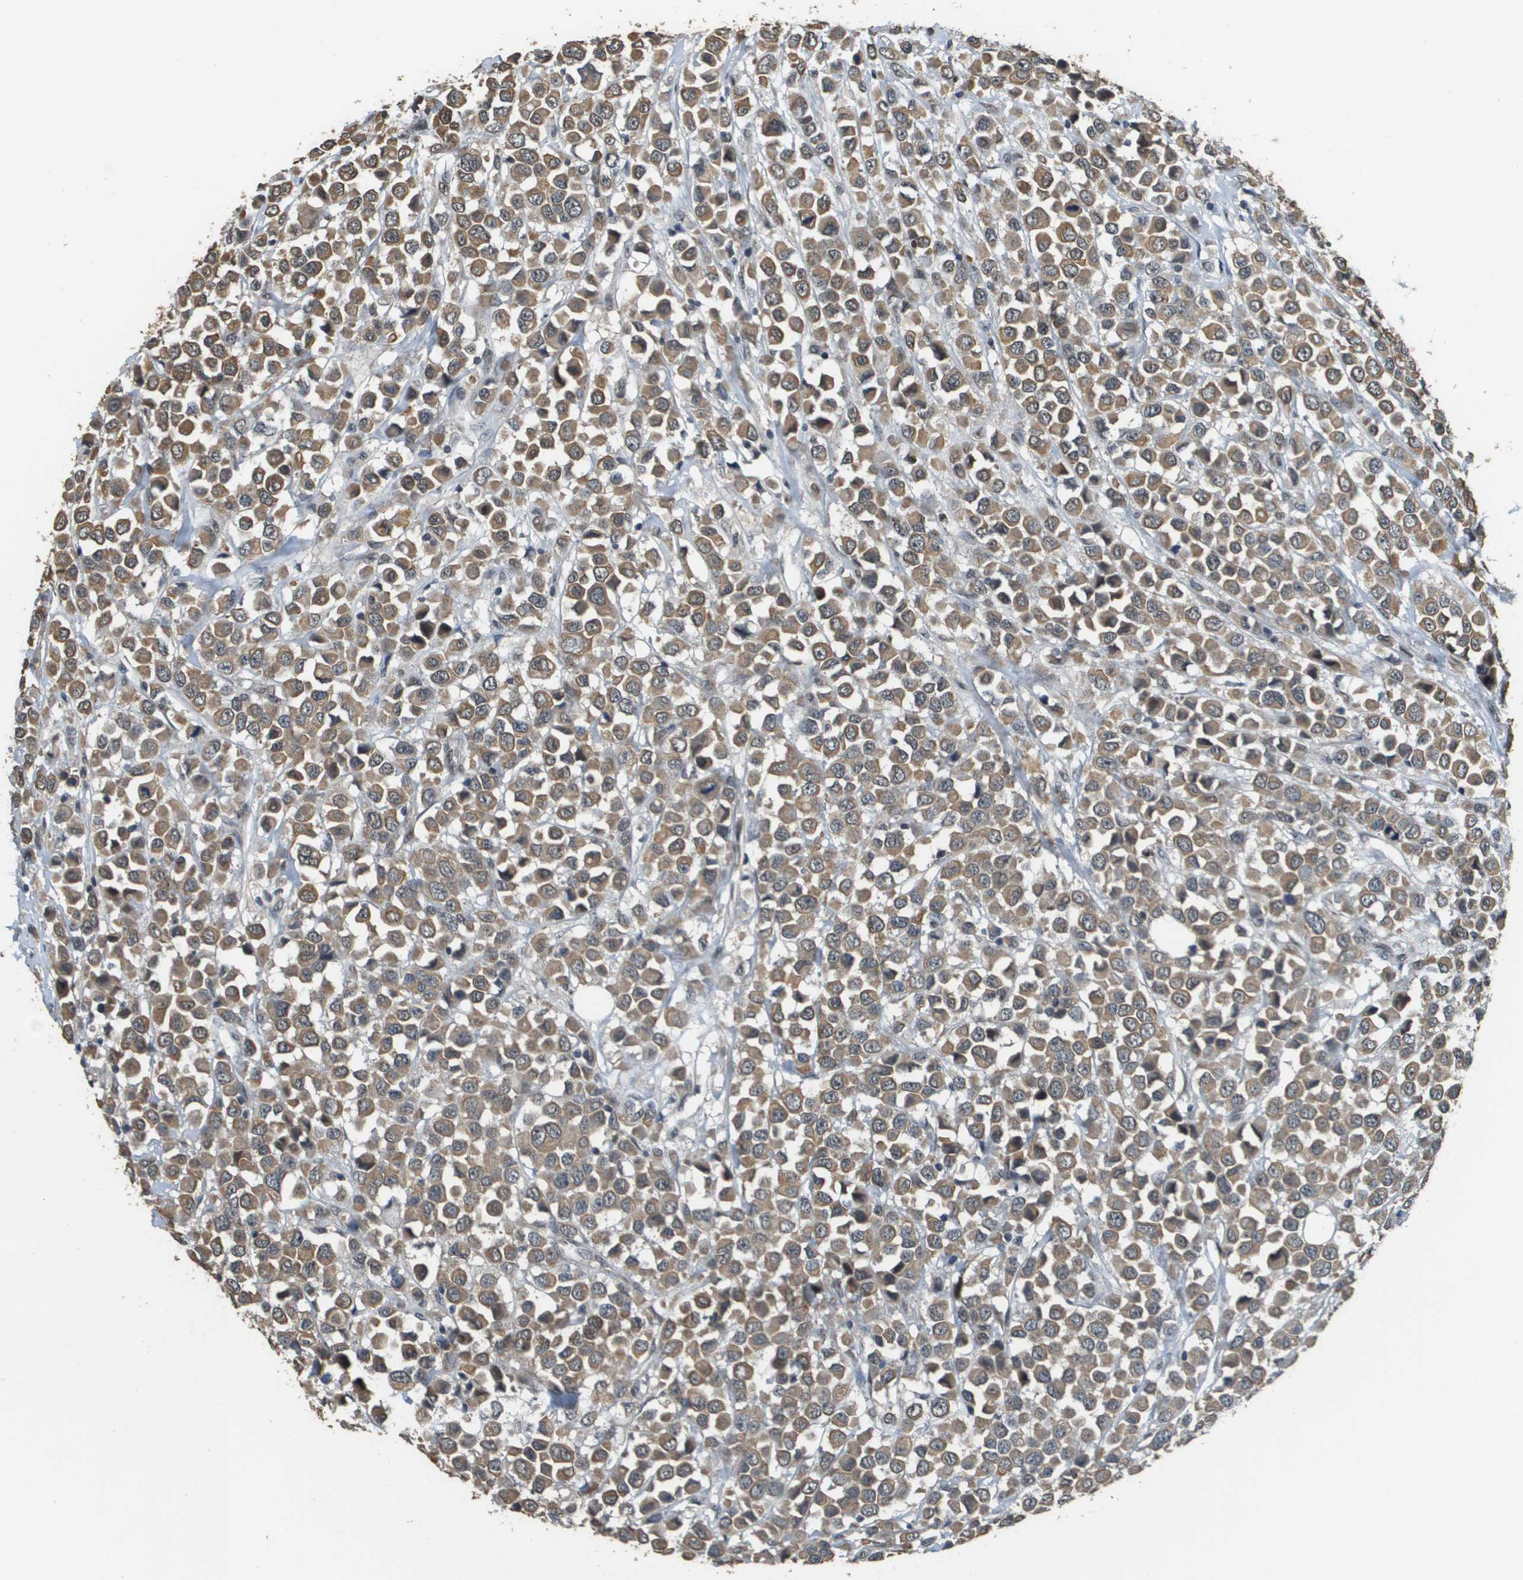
{"staining": {"intensity": "moderate", "quantity": ">75%", "location": "cytoplasmic/membranous"}, "tissue": "breast cancer", "cell_type": "Tumor cells", "image_type": "cancer", "snomed": [{"axis": "morphology", "description": "Duct carcinoma"}, {"axis": "topography", "description": "Breast"}], "caption": "Immunohistochemistry (DAB (3,3'-diaminobenzidine)) staining of breast cancer (intraductal carcinoma) exhibits moderate cytoplasmic/membranous protein staining in about >75% of tumor cells. (DAB (3,3'-diaminobenzidine) = brown stain, brightfield microscopy at high magnification).", "gene": "FANCC", "patient": {"sex": "female", "age": 61}}